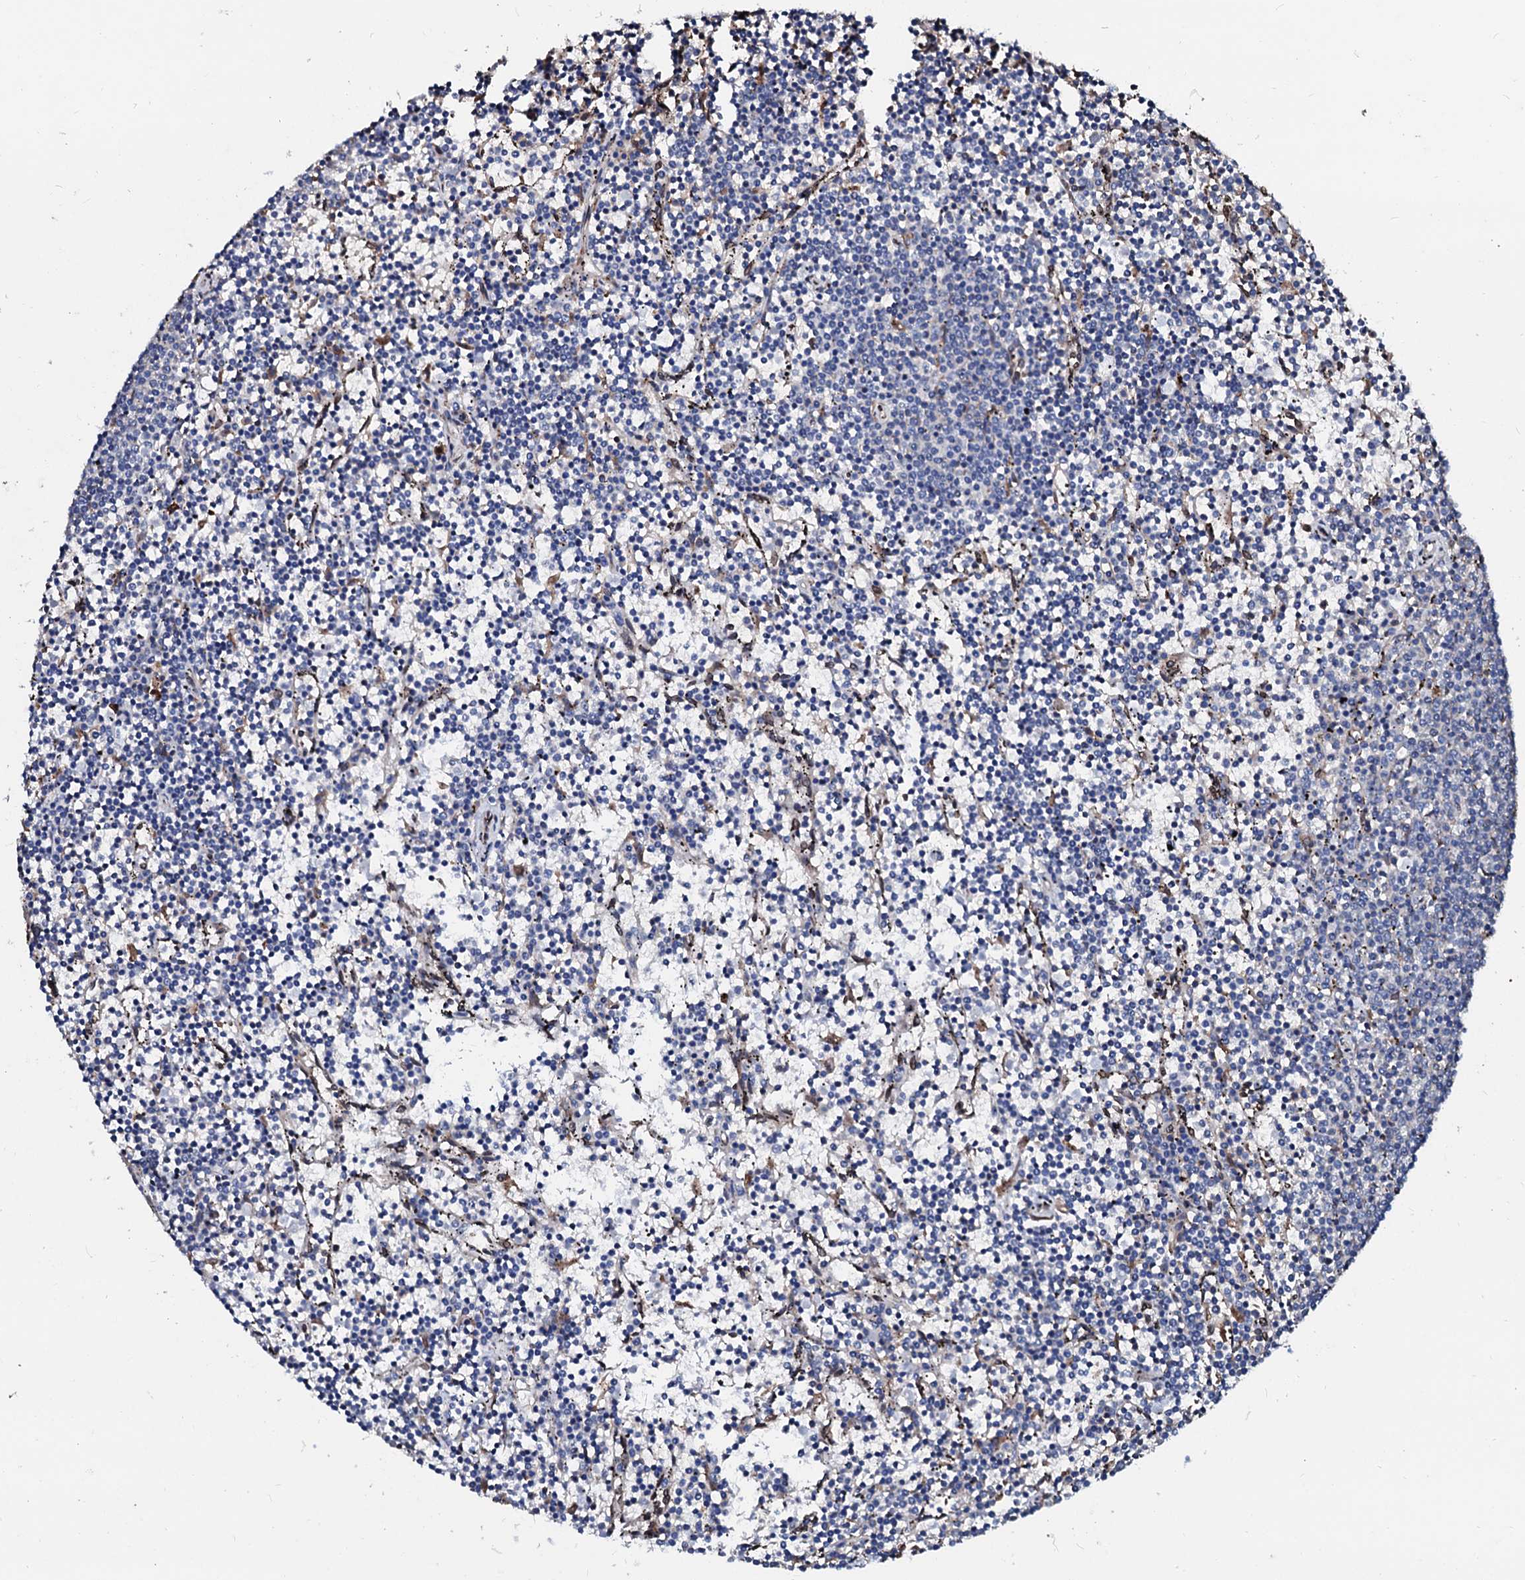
{"staining": {"intensity": "negative", "quantity": "none", "location": "none"}, "tissue": "lymphoma", "cell_type": "Tumor cells", "image_type": "cancer", "snomed": [{"axis": "morphology", "description": "Malignant lymphoma, non-Hodgkin's type, Low grade"}, {"axis": "topography", "description": "Spleen"}], "caption": "Tumor cells are negative for protein expression in human lymphoma.", "gene": "NRP2", "patient": {"sex": "female", "age": 50}}